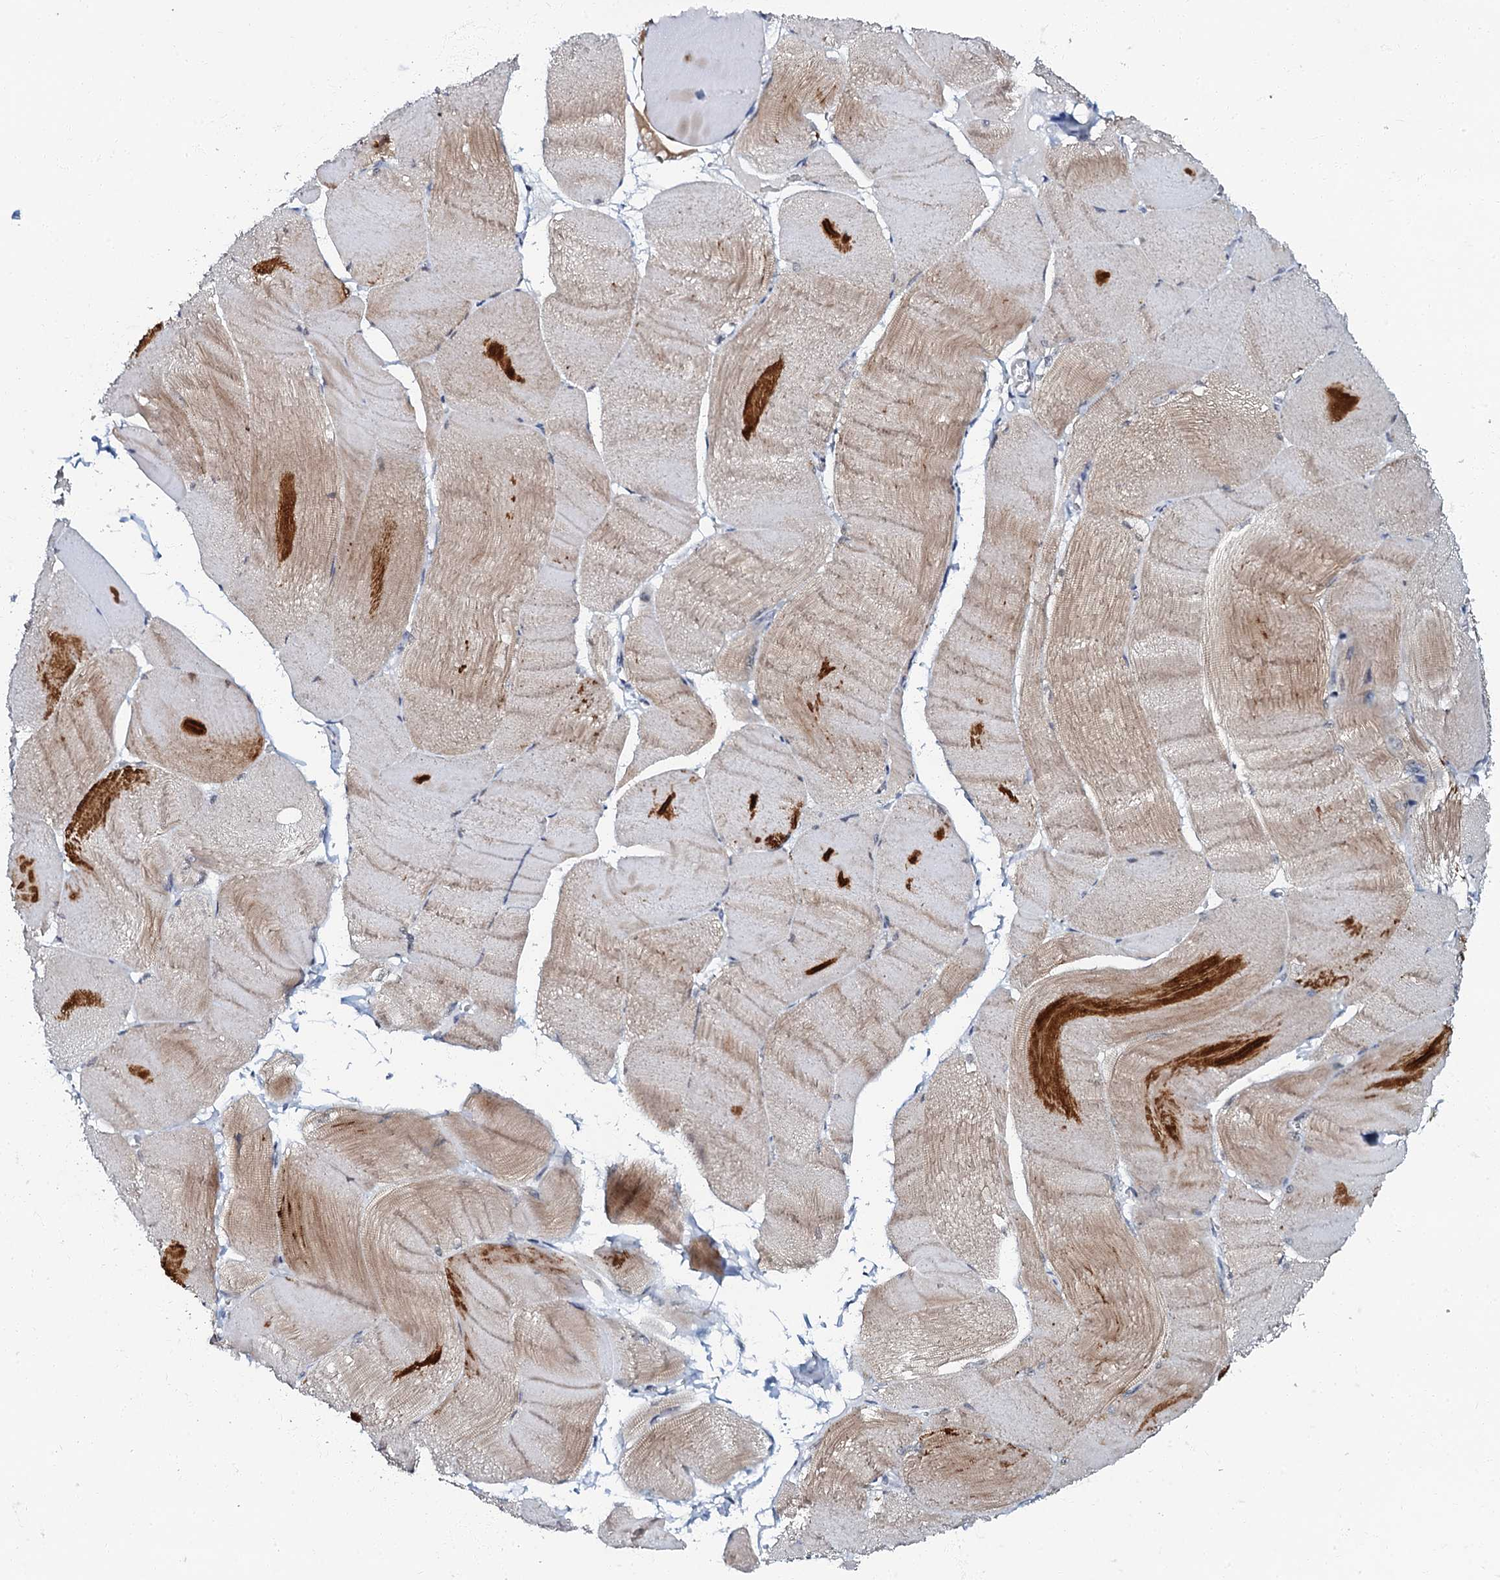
{"staining": {"intensity": "moderate", "quantity": ">75%", "location": "cytoplasmic/membranous"}, "tissue": "skeletal muscle", "cell_type": "Myocytes", "image_type": "normal", "snomed": [{"axis": "morphology", "description": "Normal tissue, NOS"}, {"axis": "morphology", "description": "Basal cell carcinoma"}, {"axis": "topography", "description": "Skeletal muscle"}], "caption": "Moderate cytoplasmic/membranous expression for a protein is present in approximately >75% of myocytes of benign skeletal muscle using immunohistochemistry.", "gene": "MRPL51", "patient": {"sex": "female", "age": 64}}